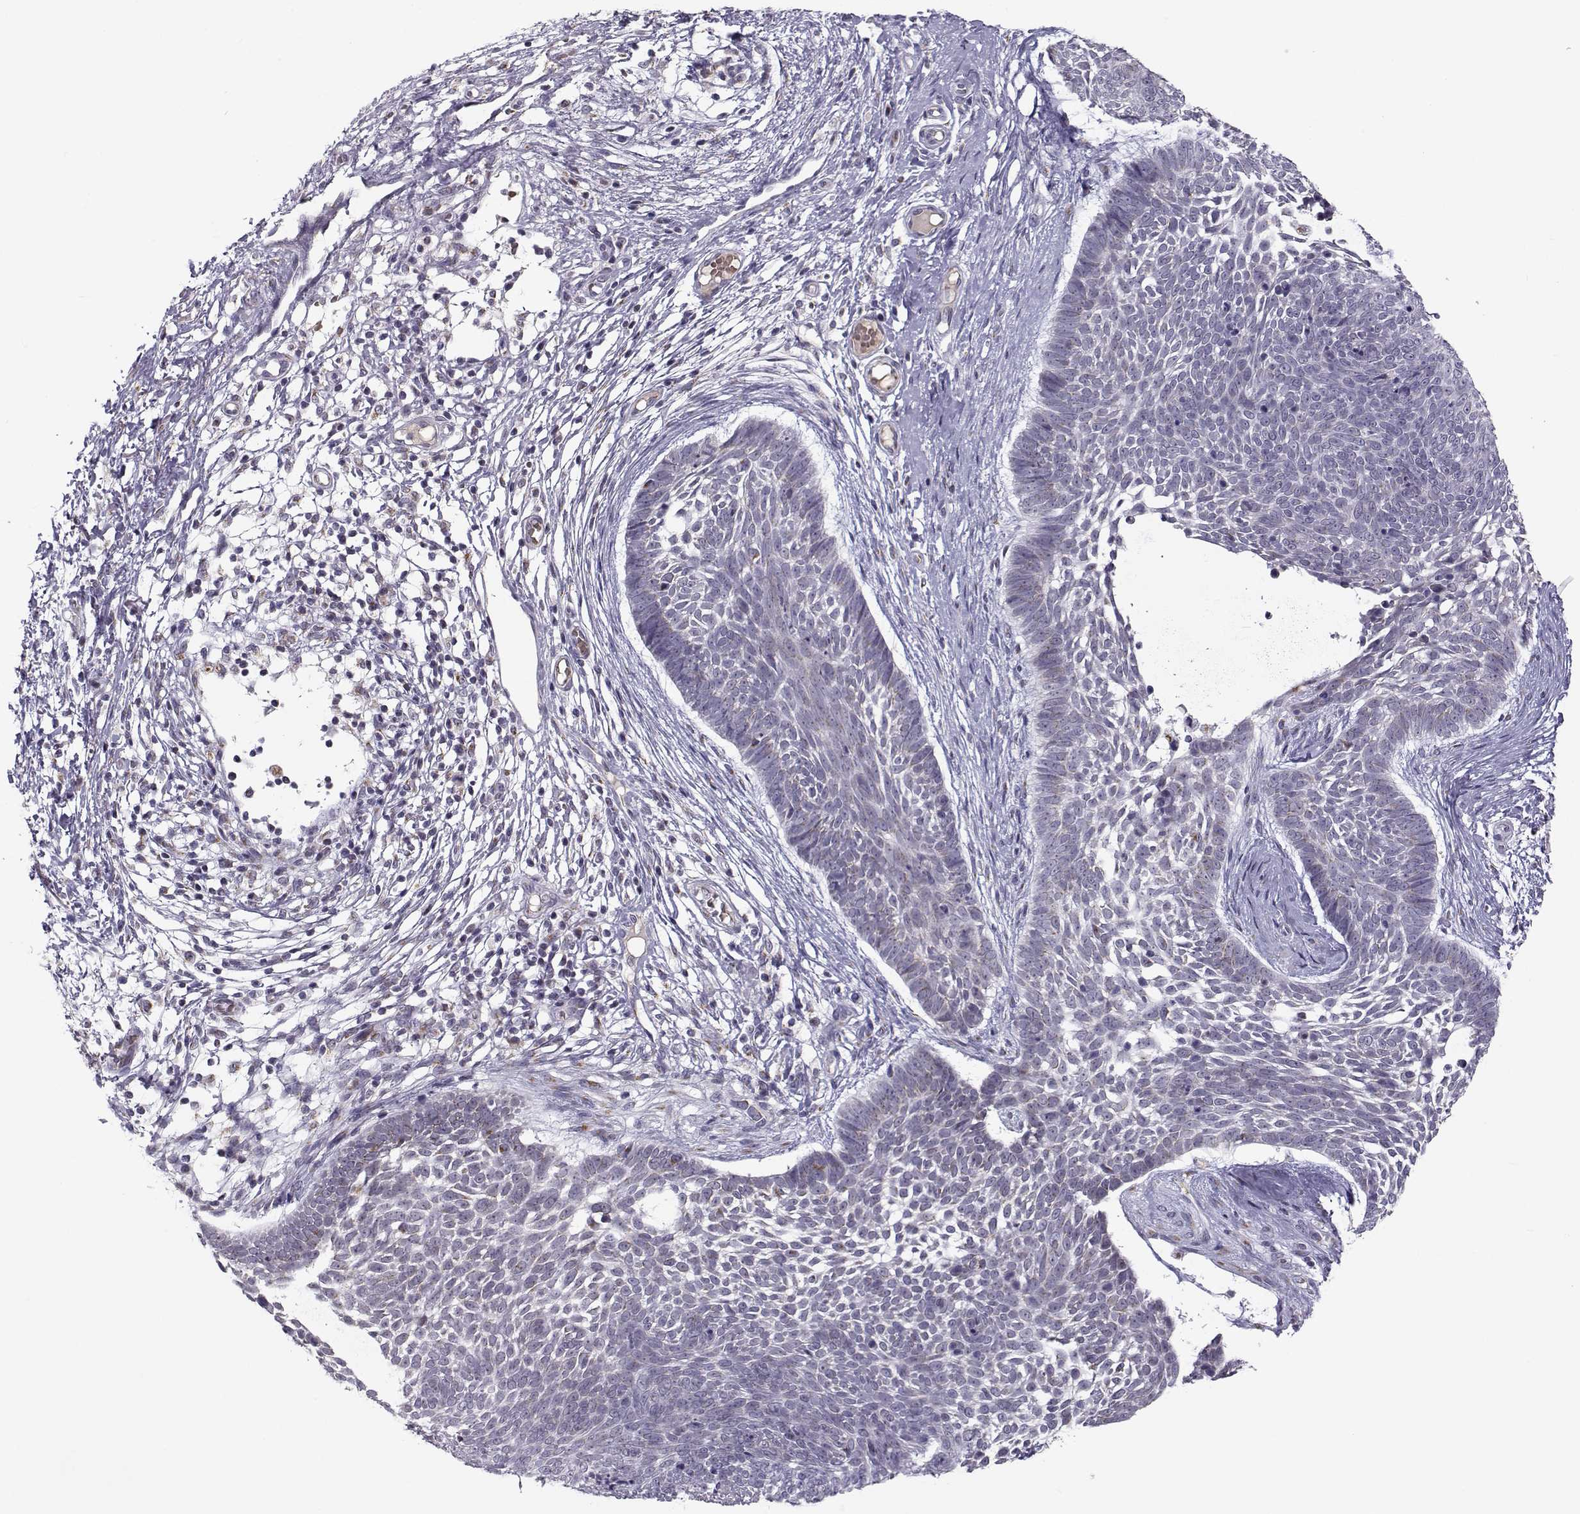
{"staining": {"intensity": "weak", "quantity": "<25%", "location": "cytoplasmic/membranous"}, "tissue": "skin cancer", "cell_type": "Tumor cells", "image_type": "cancer", "snomed": [{"axis": "morphology", "description": "Basal cell carcinoma"}, {"axis": "topography", "description": "Skin"}], "caption": "An image of skin cancer (basal cell carcinoma) stained for a protein displays no brown staining in tumor cells. Brightfield microscopy of IHC stained with DAB (3,3'-diaminobenzidine) (brown) and hematoxylin (blue), captured at high magnification.", "gene": "SLC4A5", "patient": {"sex": "male", "age": 85}}